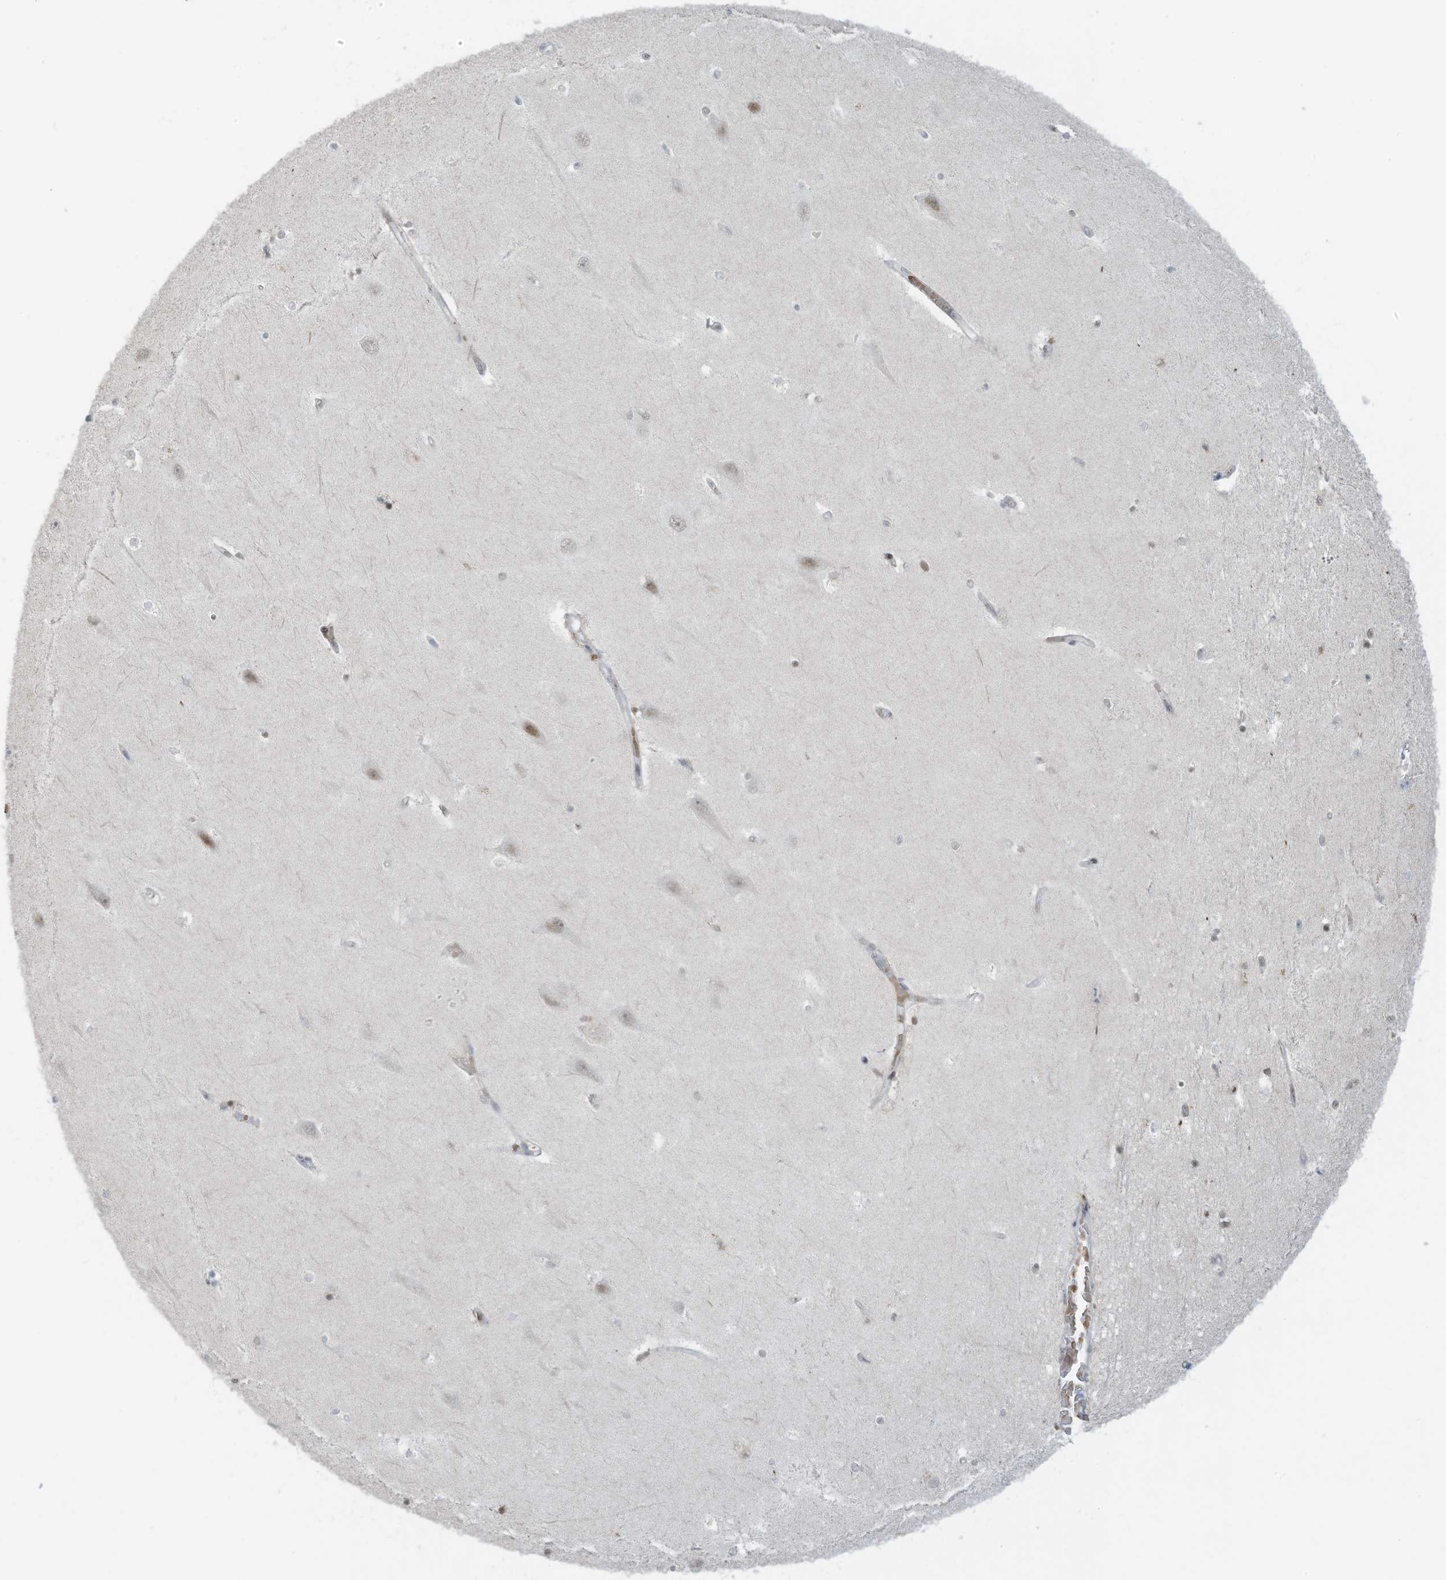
{"staining": {"intensity": "negative", "quantity": "none", "location": "none"}, "tissue": "hippocampus", "cell_type": "Glial cells", "image_type": "normal", "snomed": [{"axis": "morphology", "description": "Normal tissue, NOS"}, {"axis": "topography", "description": "Hippocampus"}], "caption": "Glial cells show no significant protein staining in normal hippocampus. Brightfield microscopy of immunohistochemistry (IHC) stained with DAB (brown) and hematoxylin (blue), captured at high magnification.", "gene": "ZCWPW2", "patient": {"sex": "male", "age": 45}}